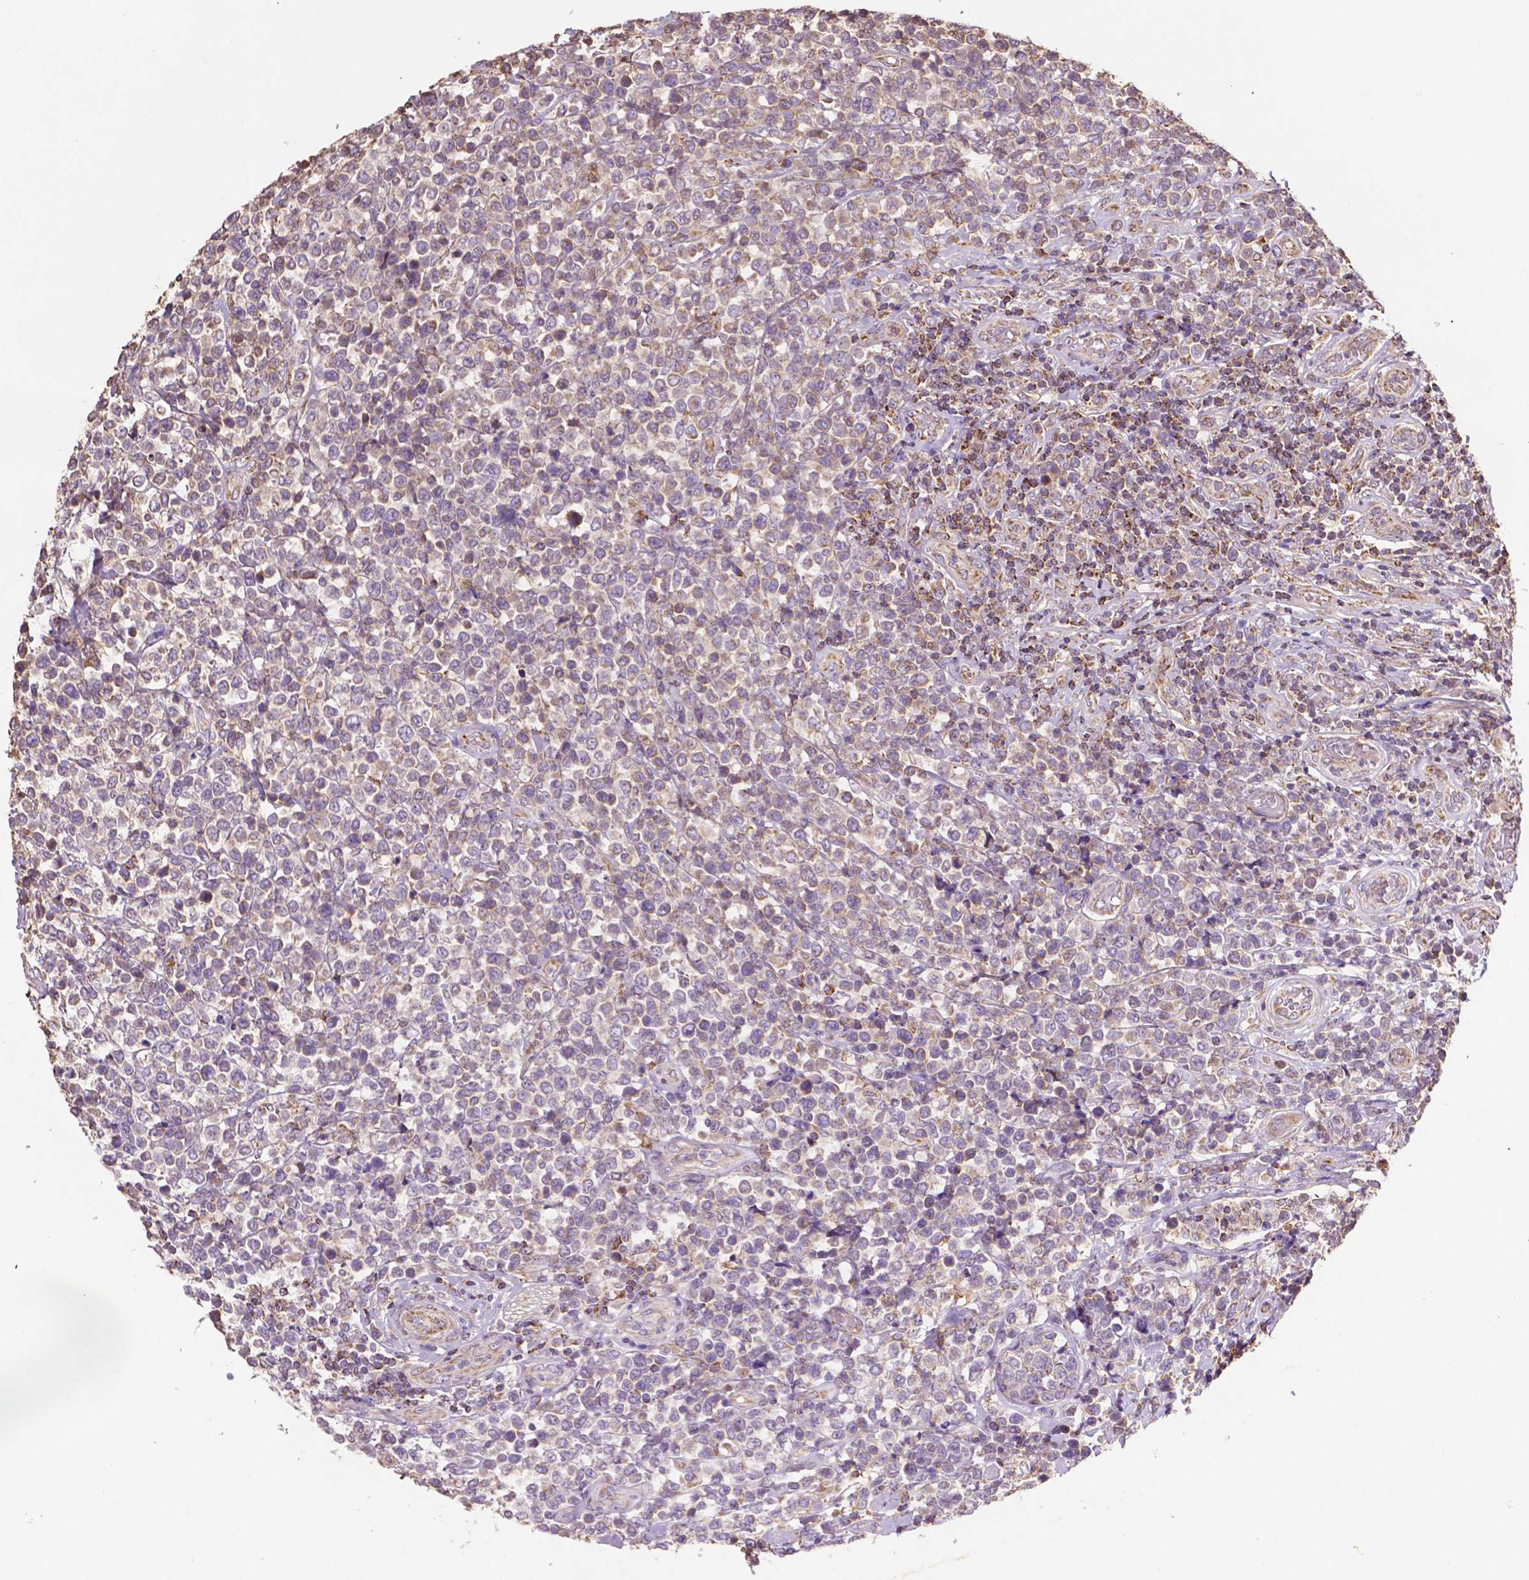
{"staining": {"intensity": "negative", "quantity": "none", "location": "none"}, "tissue": "lymphoma", "cell_type": "Tumor cells", "image_type": "cancer", "snomed": [{"axis": "morphology", "description": "Malignant lymphoma, non-Hodgkin's type, High grade"}, {"axis": "topography", "description": "Soft tissue"}], "caption": "Immunohistochemistry histopathology image of lymphoma stained for a protein (brown), which displays no positivity in tumor cells.", "gene": "LRR1", "patient": {"sex": "female", "age": 56}}